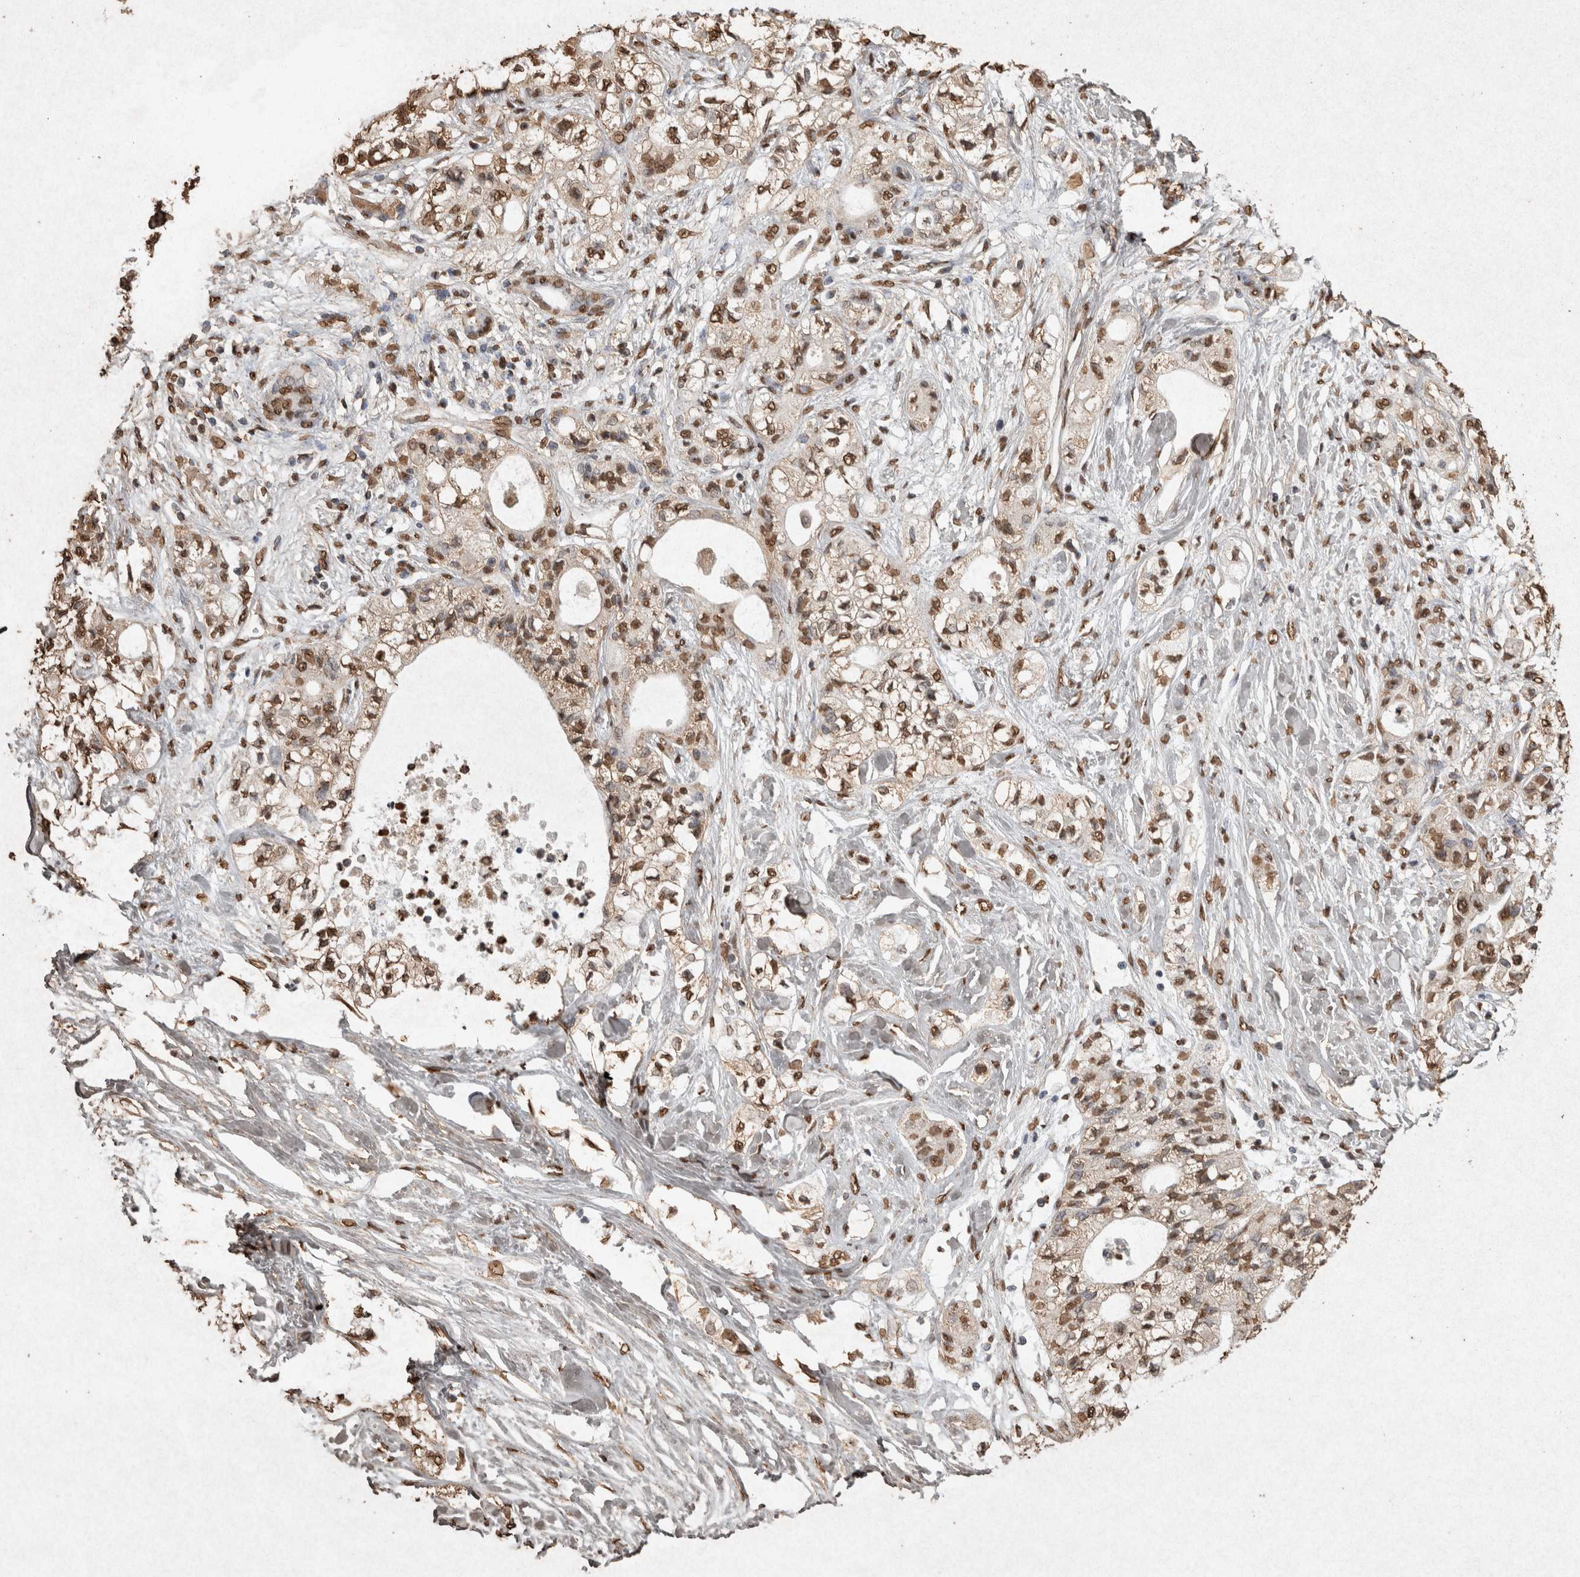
{"staining": {"intensity": "moderate", "quantity": ">75%", "location": "nuclear"}, "tissue": "pancreatic cancer", "cell_type": "Tumor cells", "image_type": "cancer", "snomed": [{"axis": "morphology", "description": "Adenocarcinoma, NOS"}, {"axis": "topography", "description": "Pancreas"}], "caption": "Protein staining of adenocarcinoma (pancreatic) tissue reveals moderate nuclear positivity in about >75% of tumor cells.", "gene": "FSTL3", "patient": {"sex": "male", "age": 70}}